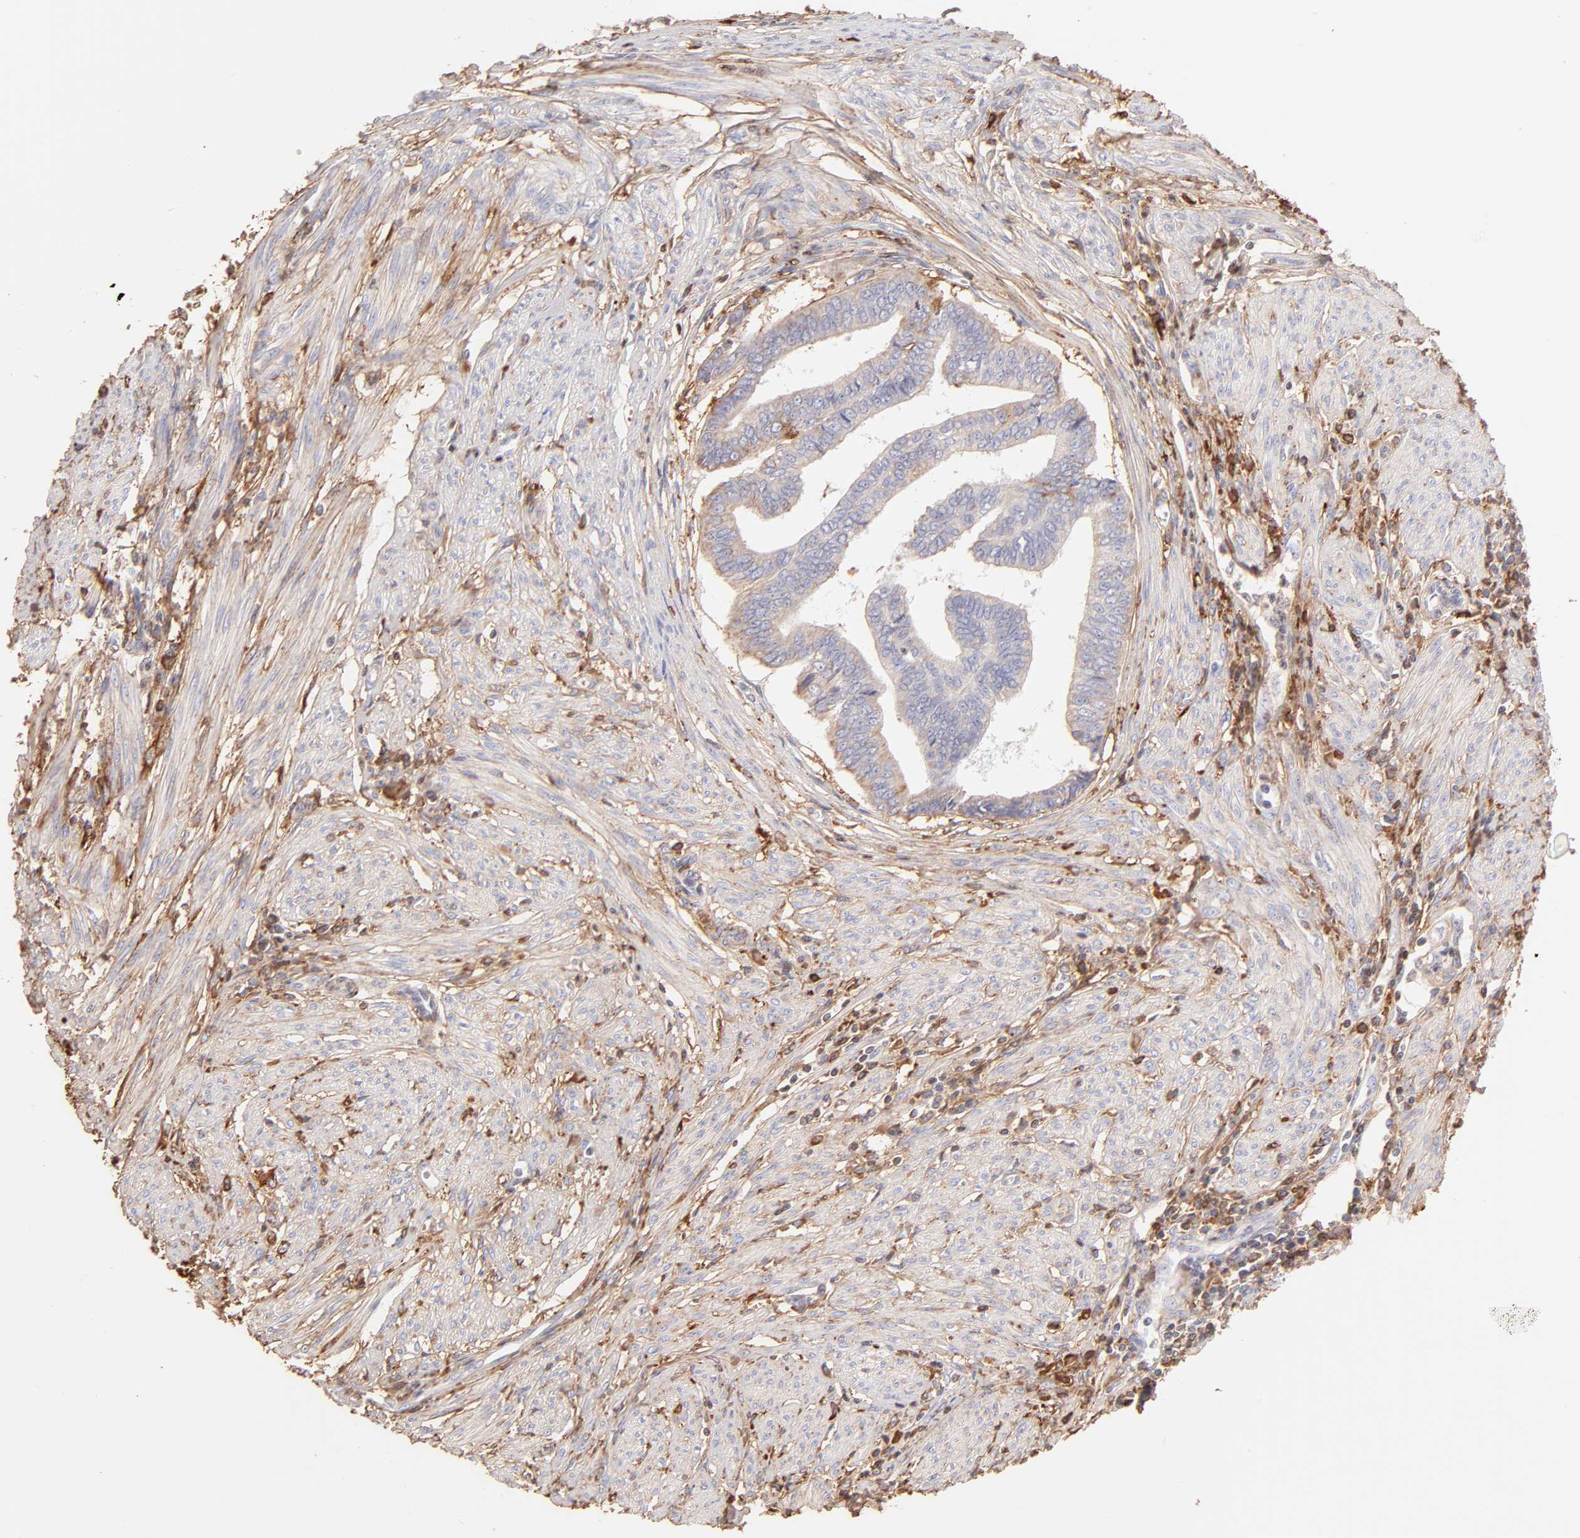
{"staining": {"intensity": "moderate", "quantity": "25%-75%", "location": "cytoplasmic/membranous"}, "tissue": "endometrial cancer", "cell_type": "Tumor cells", "image_type": "cancer", "snomed": [{"axis": "morphology", "description": "Adenocarcinoma, NOS"}, {"axis": "topography", "description": "Endometrium"}], "caption": "IHC photomicrograph of endometrial cancer (adenocarcinoma) stained for a protein (brown), which reveals medium levels of moderate cytoplasmic/membranous expression in approximately 25%-75% of tumor cells.", "gene": "BGN", "patient": {"sex": "female", "age": 75}}